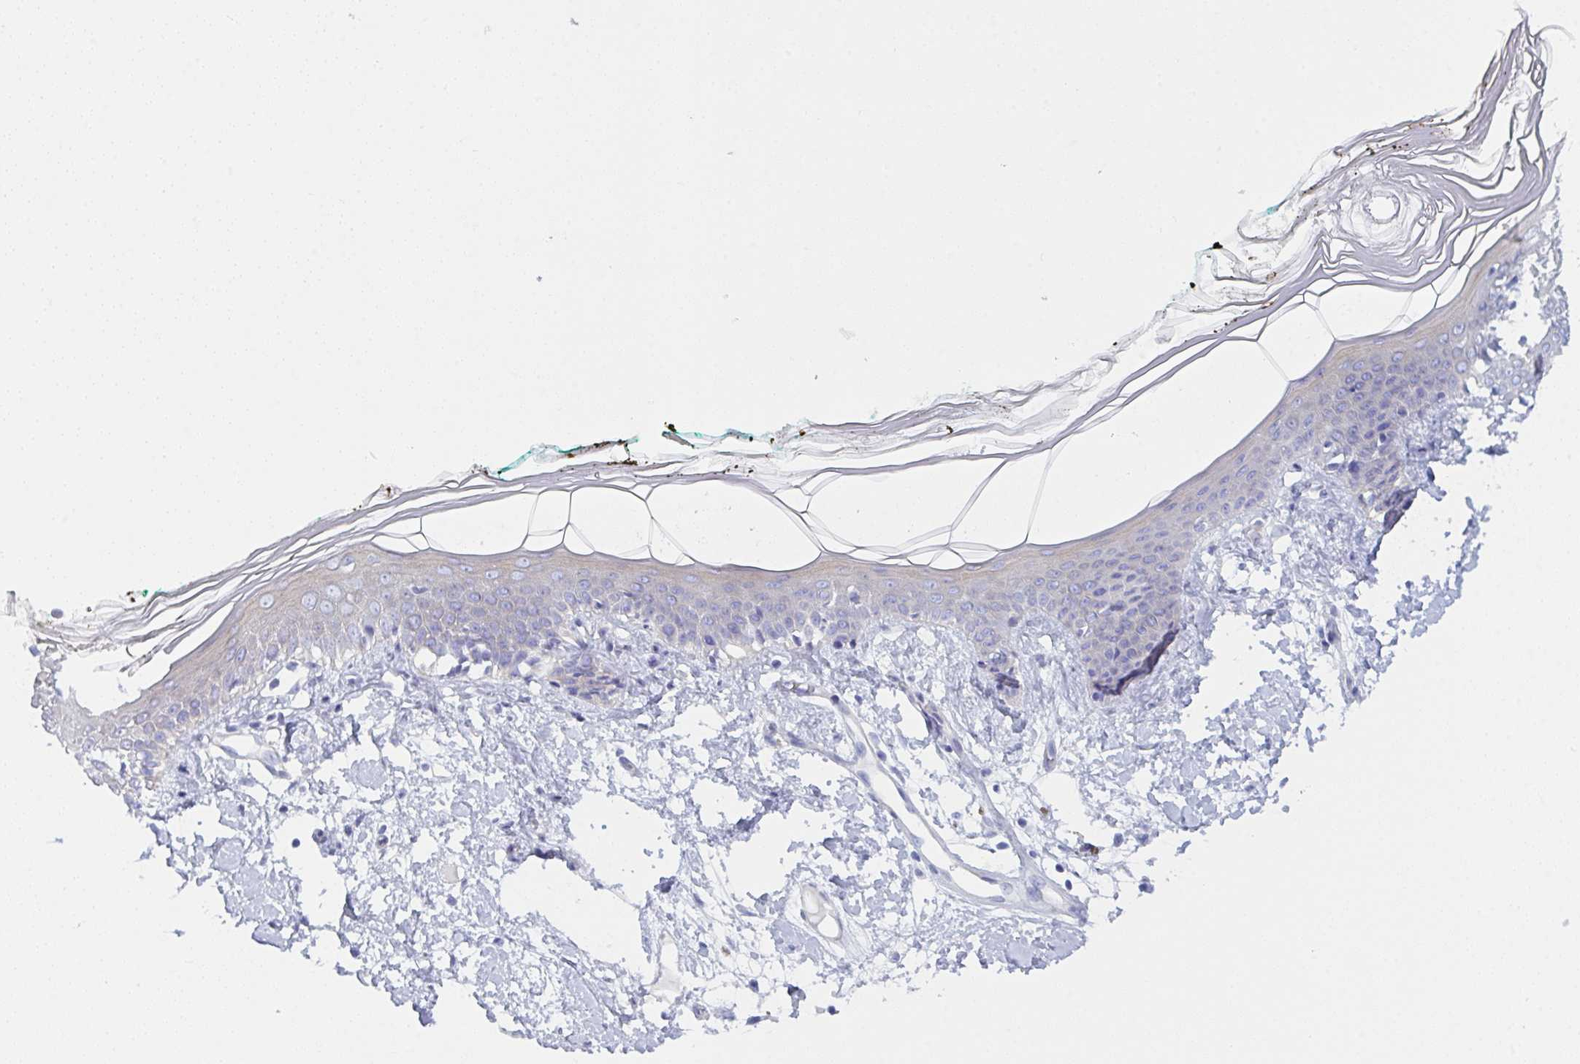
{"staining": {"intensity": "negative", "quantity": "none", "location": "none"}, "tissue": "skin", "cell_type": "Fibroblasts", "image_type": "normal", "snomed": [{"axis": "morphology", "description": "Normal tissue, NOS"}, {"axis": "topography", "description": "Skin"}], "caption": "Immunohistochemistry histopathology image of benign skin stained for a protein (brown), which displays no expression in fibroblasts.", "gene": "CEP170B", "patient": {"sex": "female", "age": 34}}